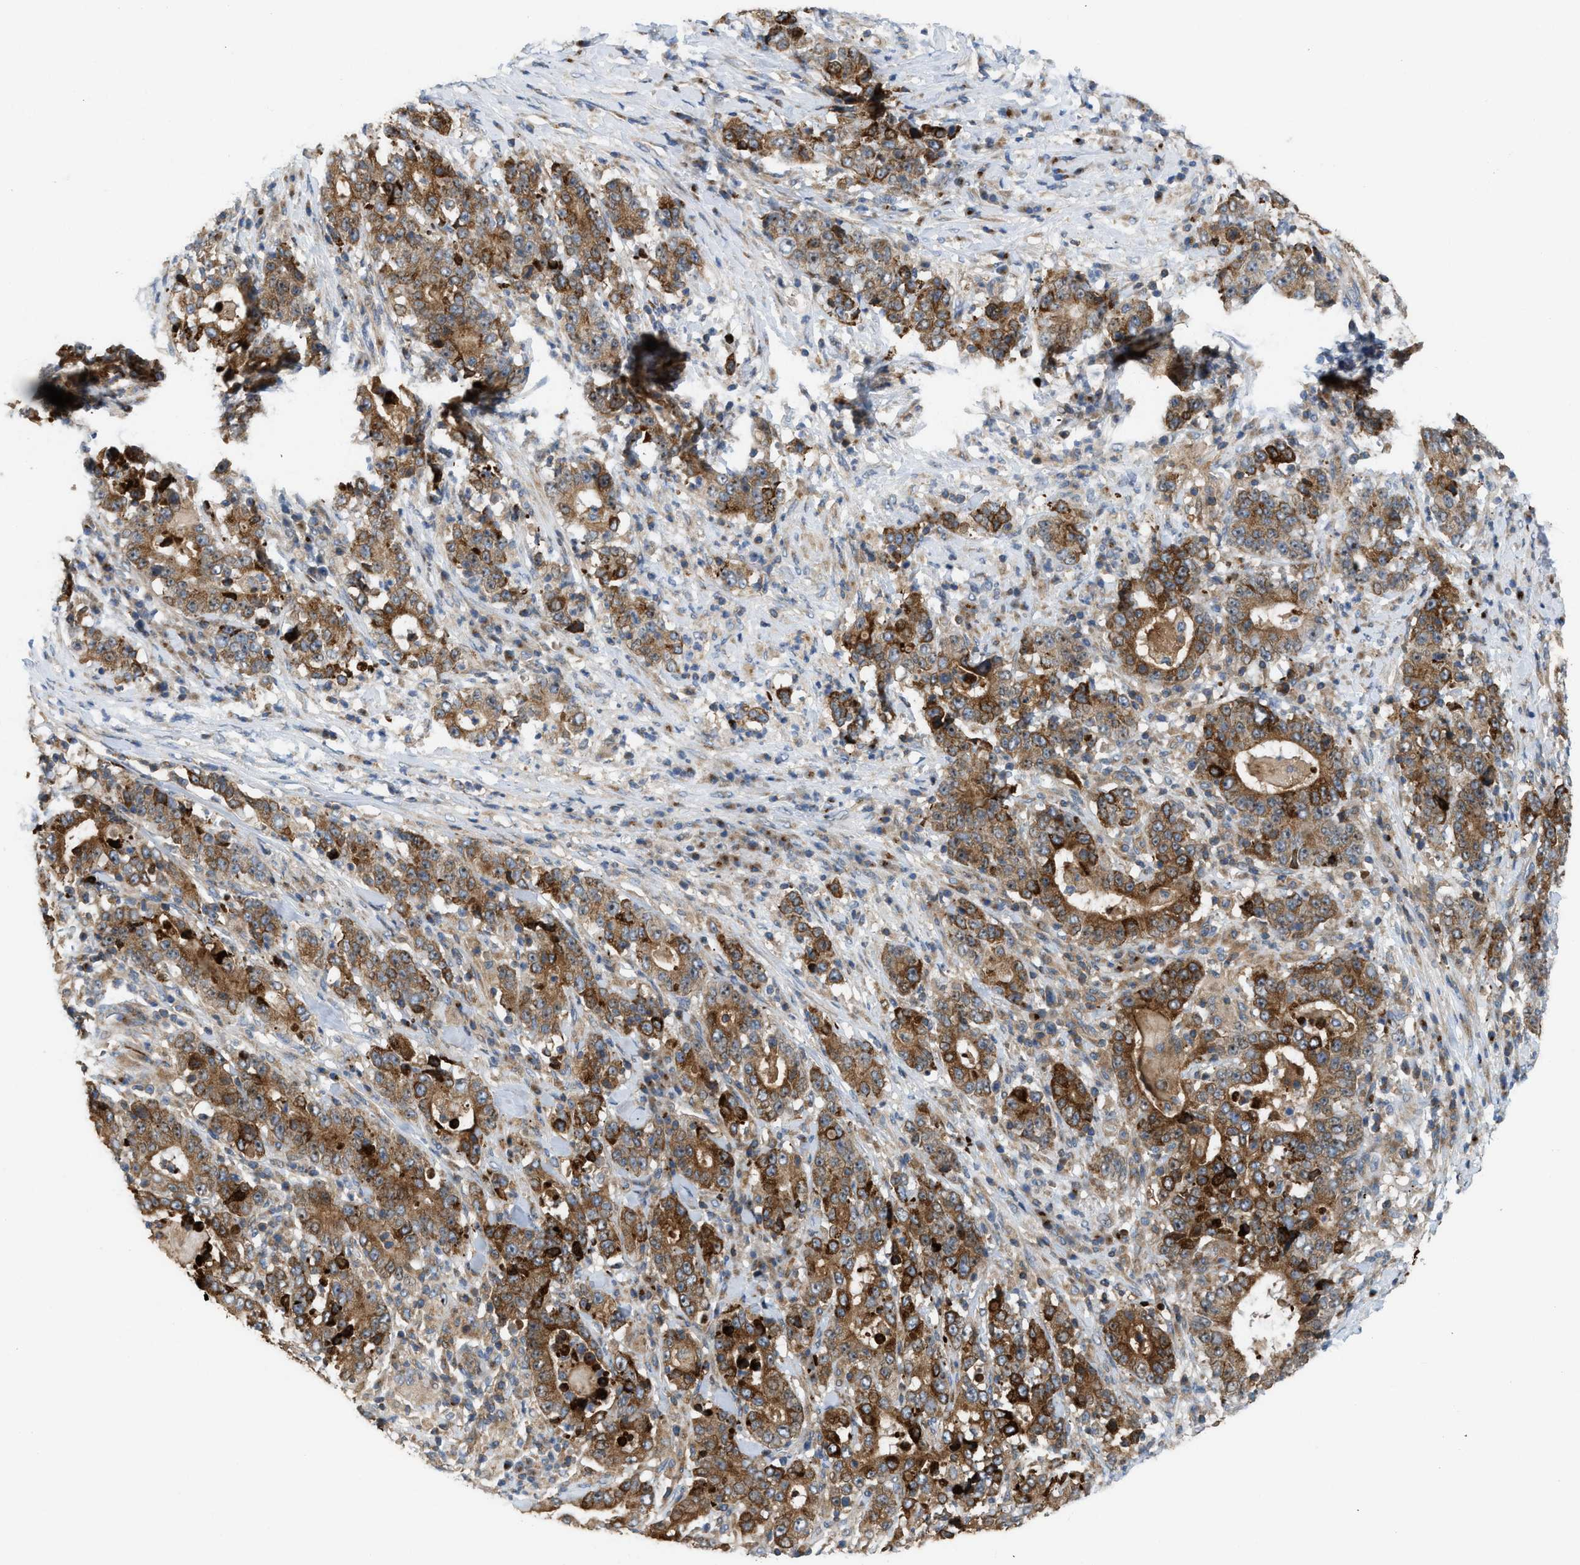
{"staining": {"intensity": "moderate", "quantity": ">75%", "location": "cytoplasmic/membranous"}, "tissue": "stomach cancer", "cell_type": "Tumor cells", "image_type": "cancer", "snomed": [{"axis": "morphology", "description": "Normal tissue, NOS"}, {"axis": "morphology", "description": "Adenocarcinoma, NOS"}, {"axis": "topography", "description": "Stomach, upper"}, {"axis": "topography", "description": "Stomach"}], "caption": "There is medium levels of moderate cytoplasmic/membranous expression in tumor cells of adenocarcinoma (stomach), as demonstrated by immunohistochemical staining (brown color).", "gene": "DIPK1A", "patient": {"sex": "male", "age": 59}}